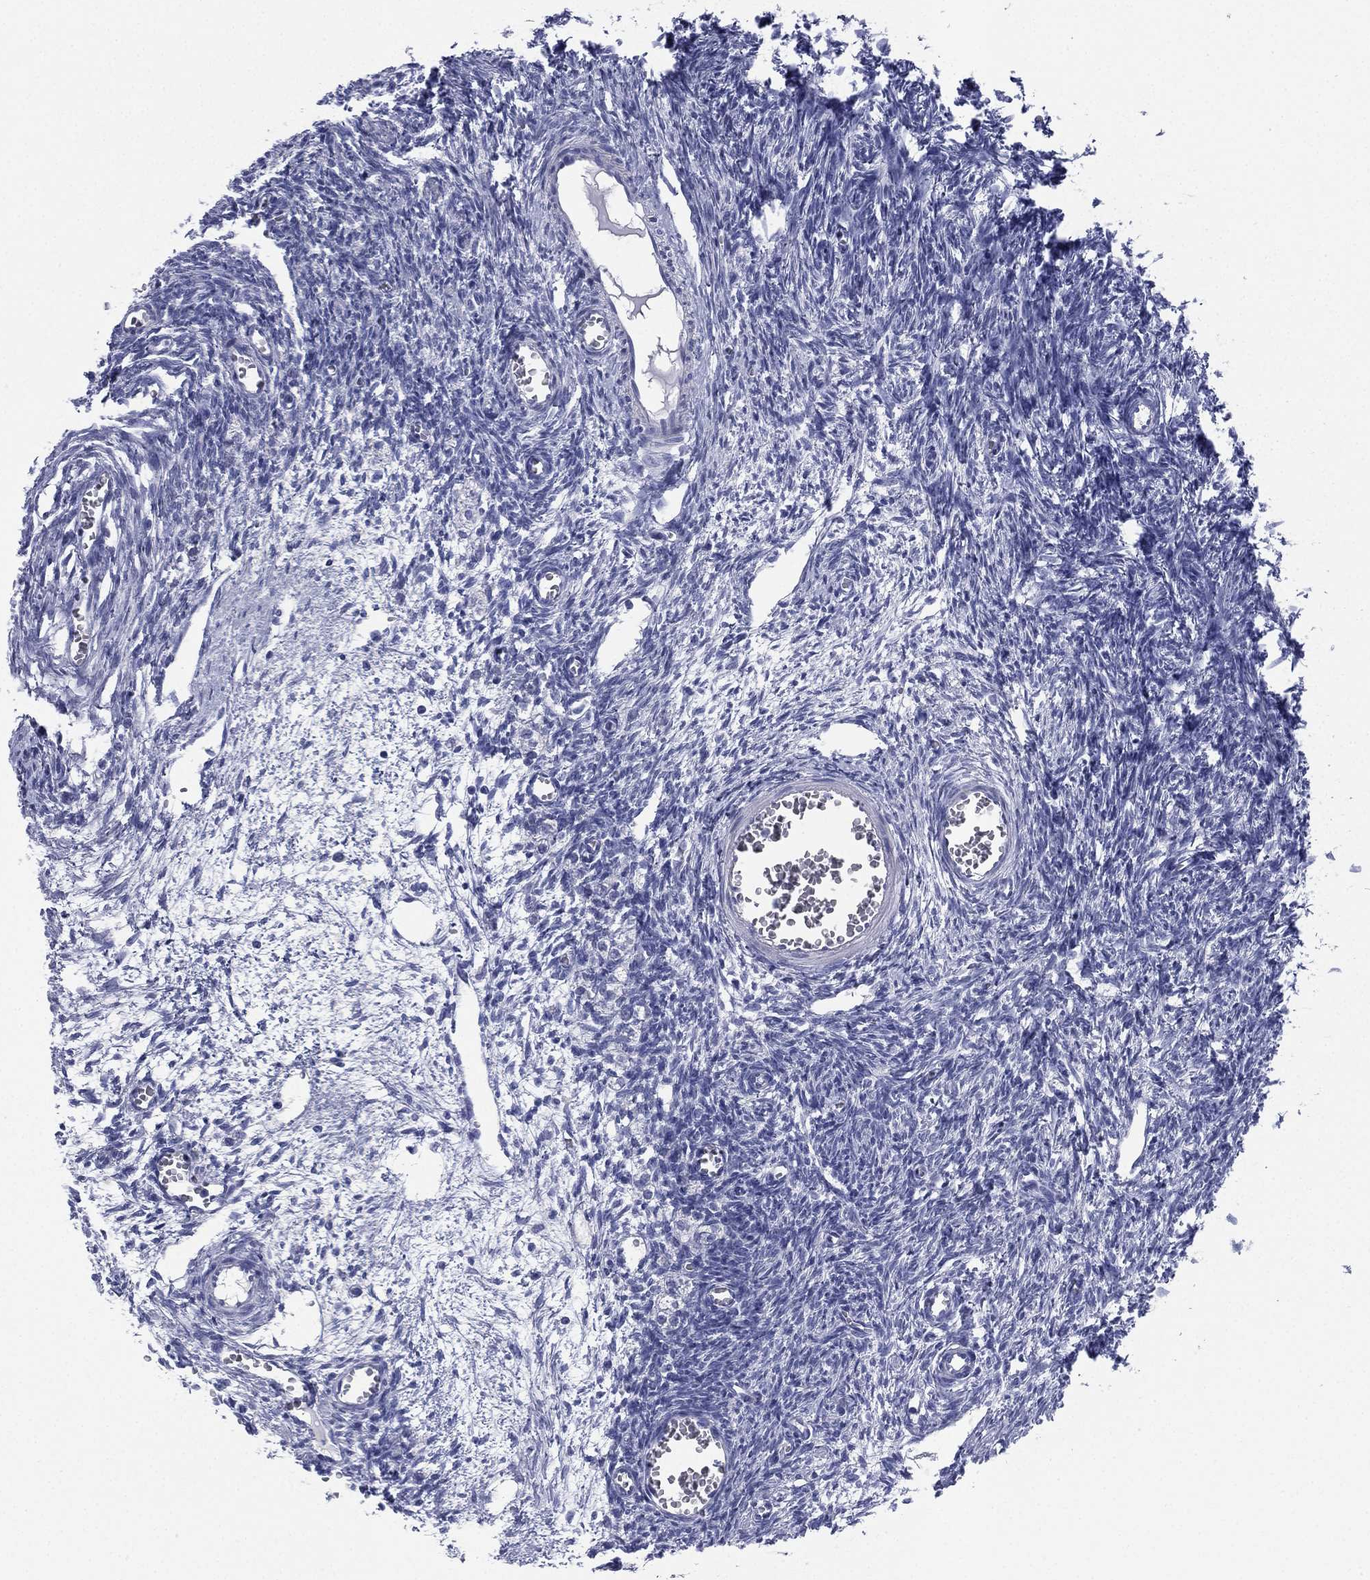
{"staining": {"intensity": "negative", "quantity": "none", "location": "none"}, "tissue": "ovary", "cell_type": "Ovarian stroma cells", "image_type": "normal", "snomed": [{"axis": "morphology", "description": "Normal tissue, NOS"}, {"axis": "topography", "description": "Ovary"}], "caption": "The image shows no significant staining in ovarian stroma cells of ovary. Brightfield microscopy of immunohistochemistry (IHC) stained with DAB (3,3'-diaminobenzidine) (brown) and hematoxylin (blue), captured at high magnification.", "gene": "FCER2", "patient": {"sex": "female", "age": 27}}